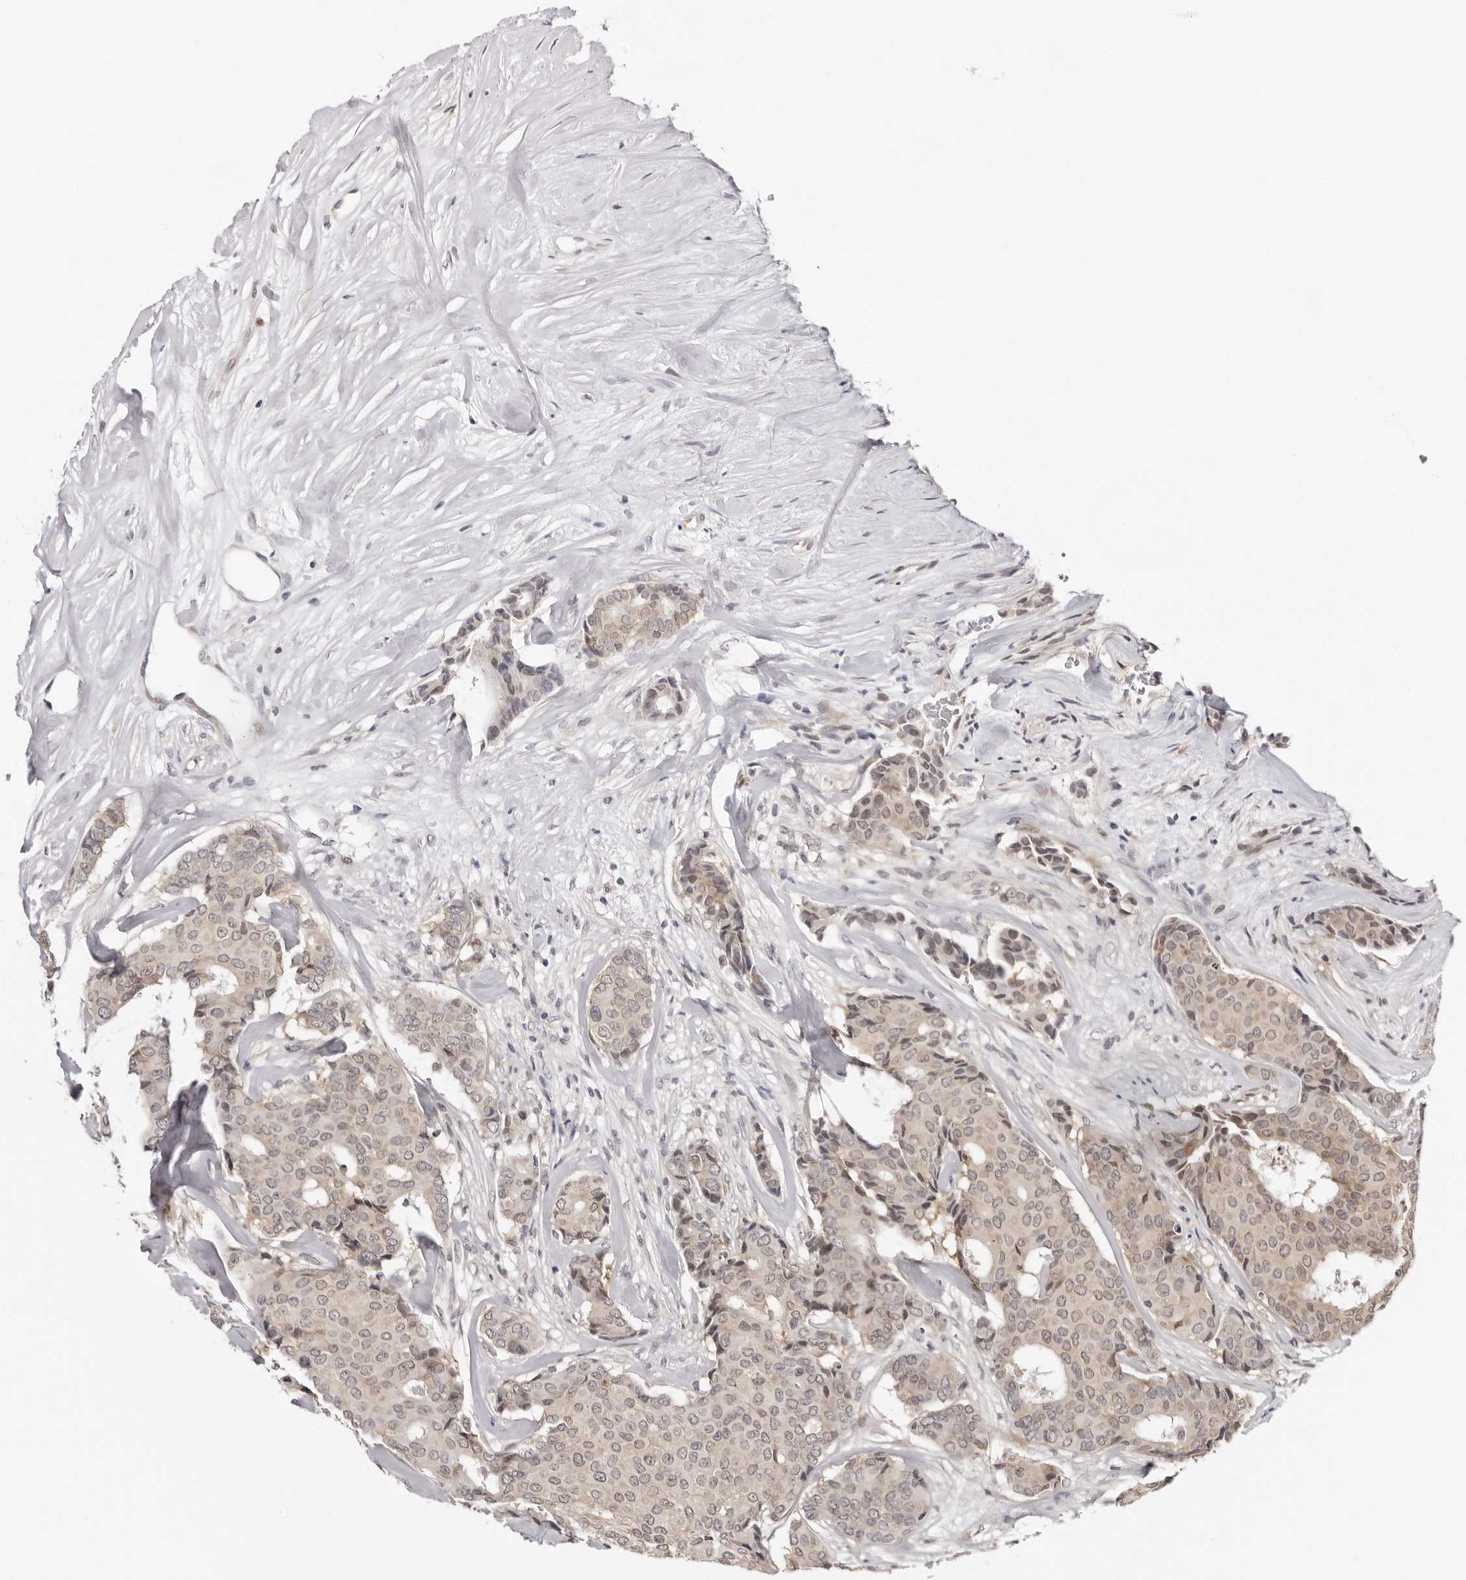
{"staining": {"intensity": "weak", "quantity": "25%-75%", "location": "nuclear"}, "tissue": "breast cancer", "cell_type": "Tumor cells", "image_type": "cancer", "snomed": [{"axis": "morphology", "description": "Duct carcinoma"}, {"axis": "topography", "description": "Breast"}], "caption": "Human breast infiltrating ductal carcinoma stained with a protein marker exhibits weak staining in tumor cells.", "gene": "PRUNE1", "patient": {"sex": "female", "age": 75}}